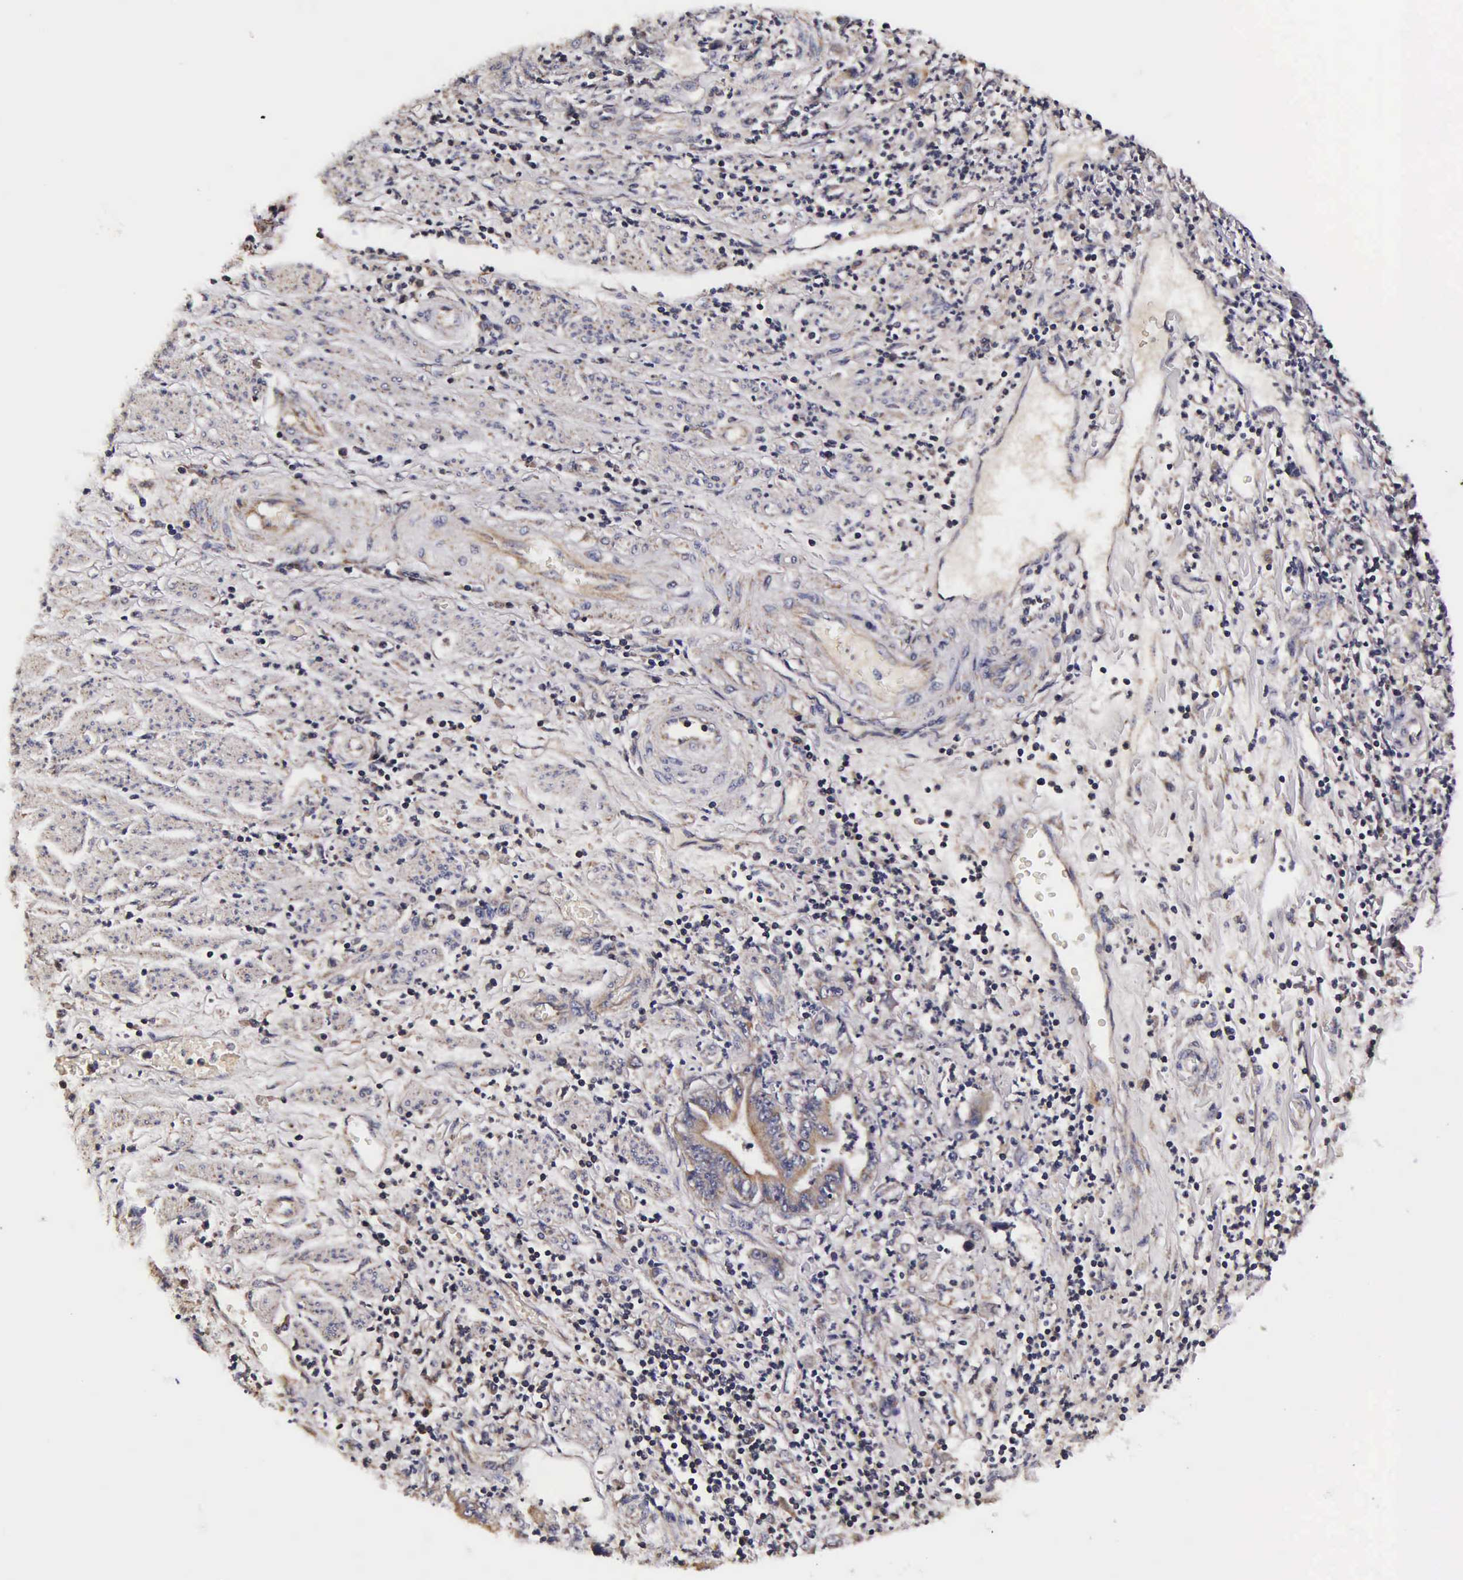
{"staining": {"intensity": "weak", "quantity": "25%-75%", "location": "cytoplasmic/membranous"}, "tissue": "stomach cancer", "cell_type": "Tumor cells", "image_type": "cancer", "snomed": [{"axis": "morphology", "description": "Adenocarcinoma, NOS"}, {"axis": "topography", "description": "Stomach"}], "caption": "Immunohistochemical staining of stomach cancer (adenocarcinoma) displays weak cytoplasmic/membranous protein staining in approximately 25%-75% of tumor cells.", "gene": "PSMA3", "patient": {"sex": "female", "age": 76}}